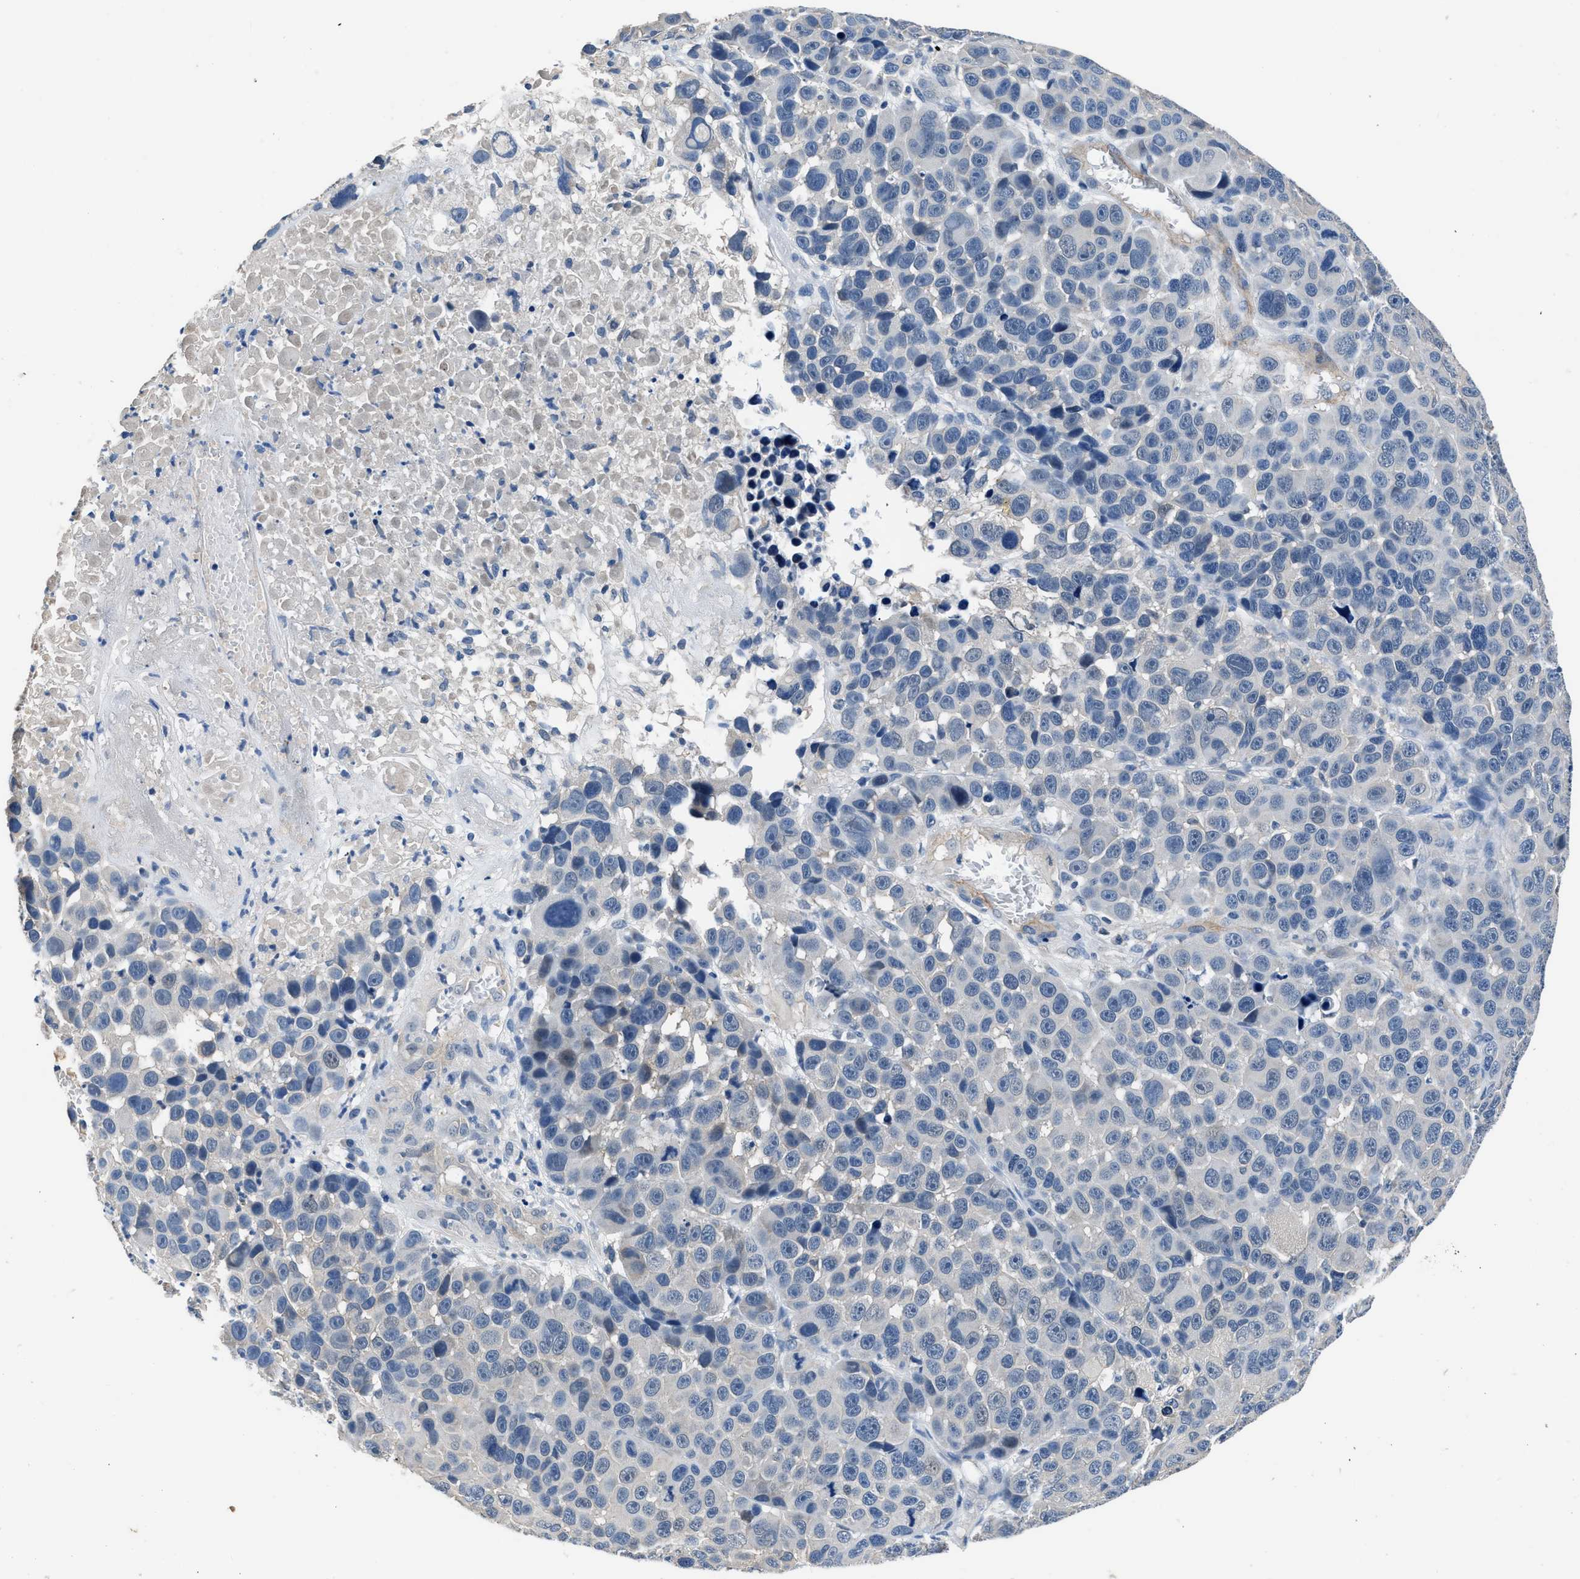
{"staining": {"intensity": "negative", "quantity": "none", "location": "none"}, "tissue": "melanoma", "cell_type": "Tumor cells", "image_type": "cancer", "snomed": [{"axis": "morphology", "description": "Malignant melanoma, NOS"}, {"axis": "topography", "description": "Skin"}], "caption": "This is an immunohistochemistry (IHC) image of melanoma. There is no staining in tumor cells.", "gene": "LANCL2", "patient": {"sex": "male", "age": 53}}